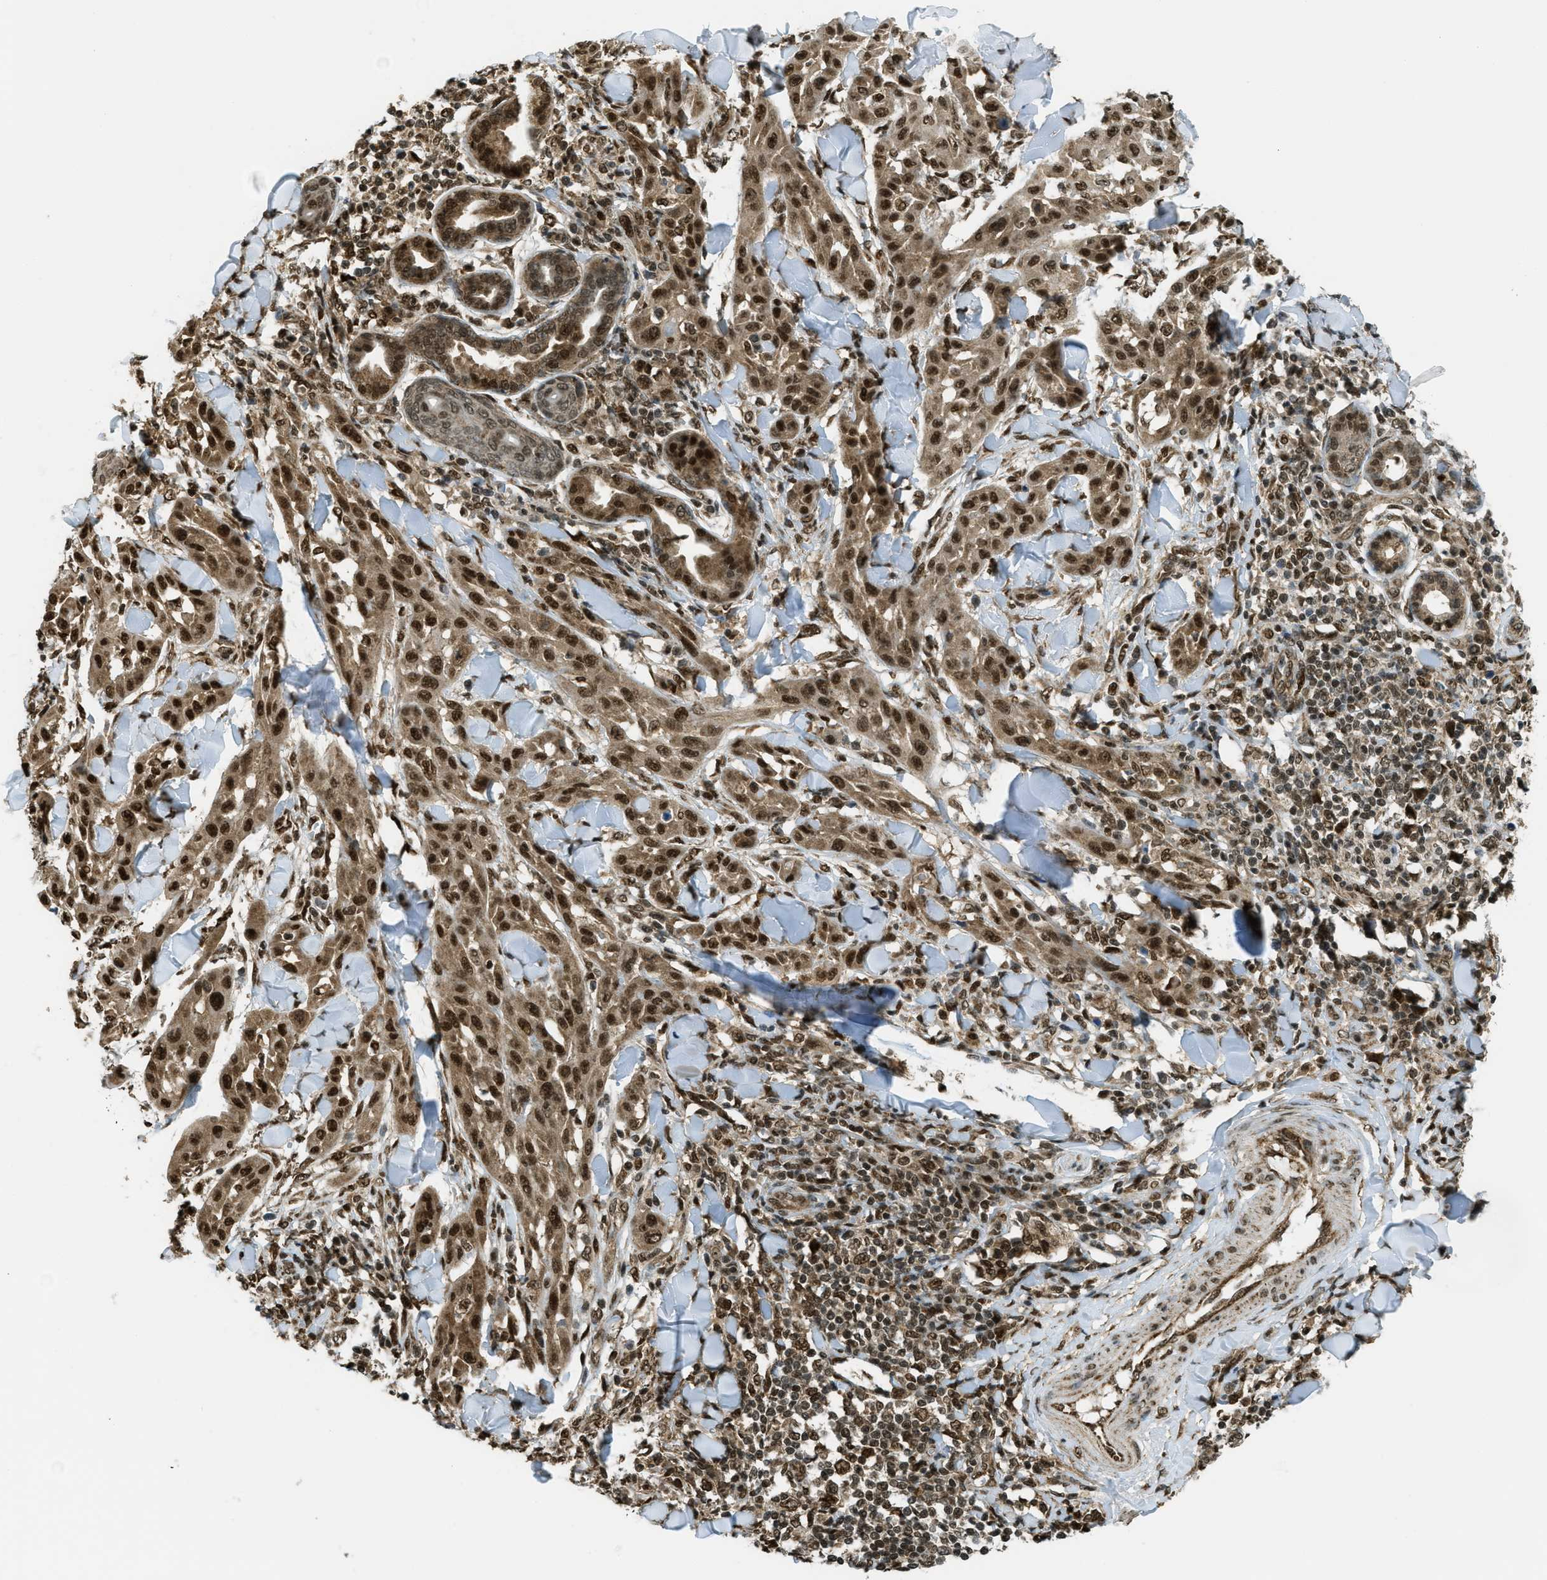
{"staining": {"intensity": "strong", "quantity": ">75%", "location": "nuclear"}, "tissue": "skin cancer", "cell_type": "Tumor cells", "image_type": "cancer", "snomed": [{"axis": "morphology", "description": "Squamous cell carcinoma, NOS"}, {"axis": "topography", "description": "Skin"}], "caption": "IHC of skin squamous cell carcinoma shows high levels of strong nuclear staining in approximately >75% of tumor cells. The staining is performed using DAB brown chromogen to label protein expression. The nuclei are counter-stained blue using hematoxylin.", "gene": "TNPO1", "patient": {"sex": "male", "age": 24}}